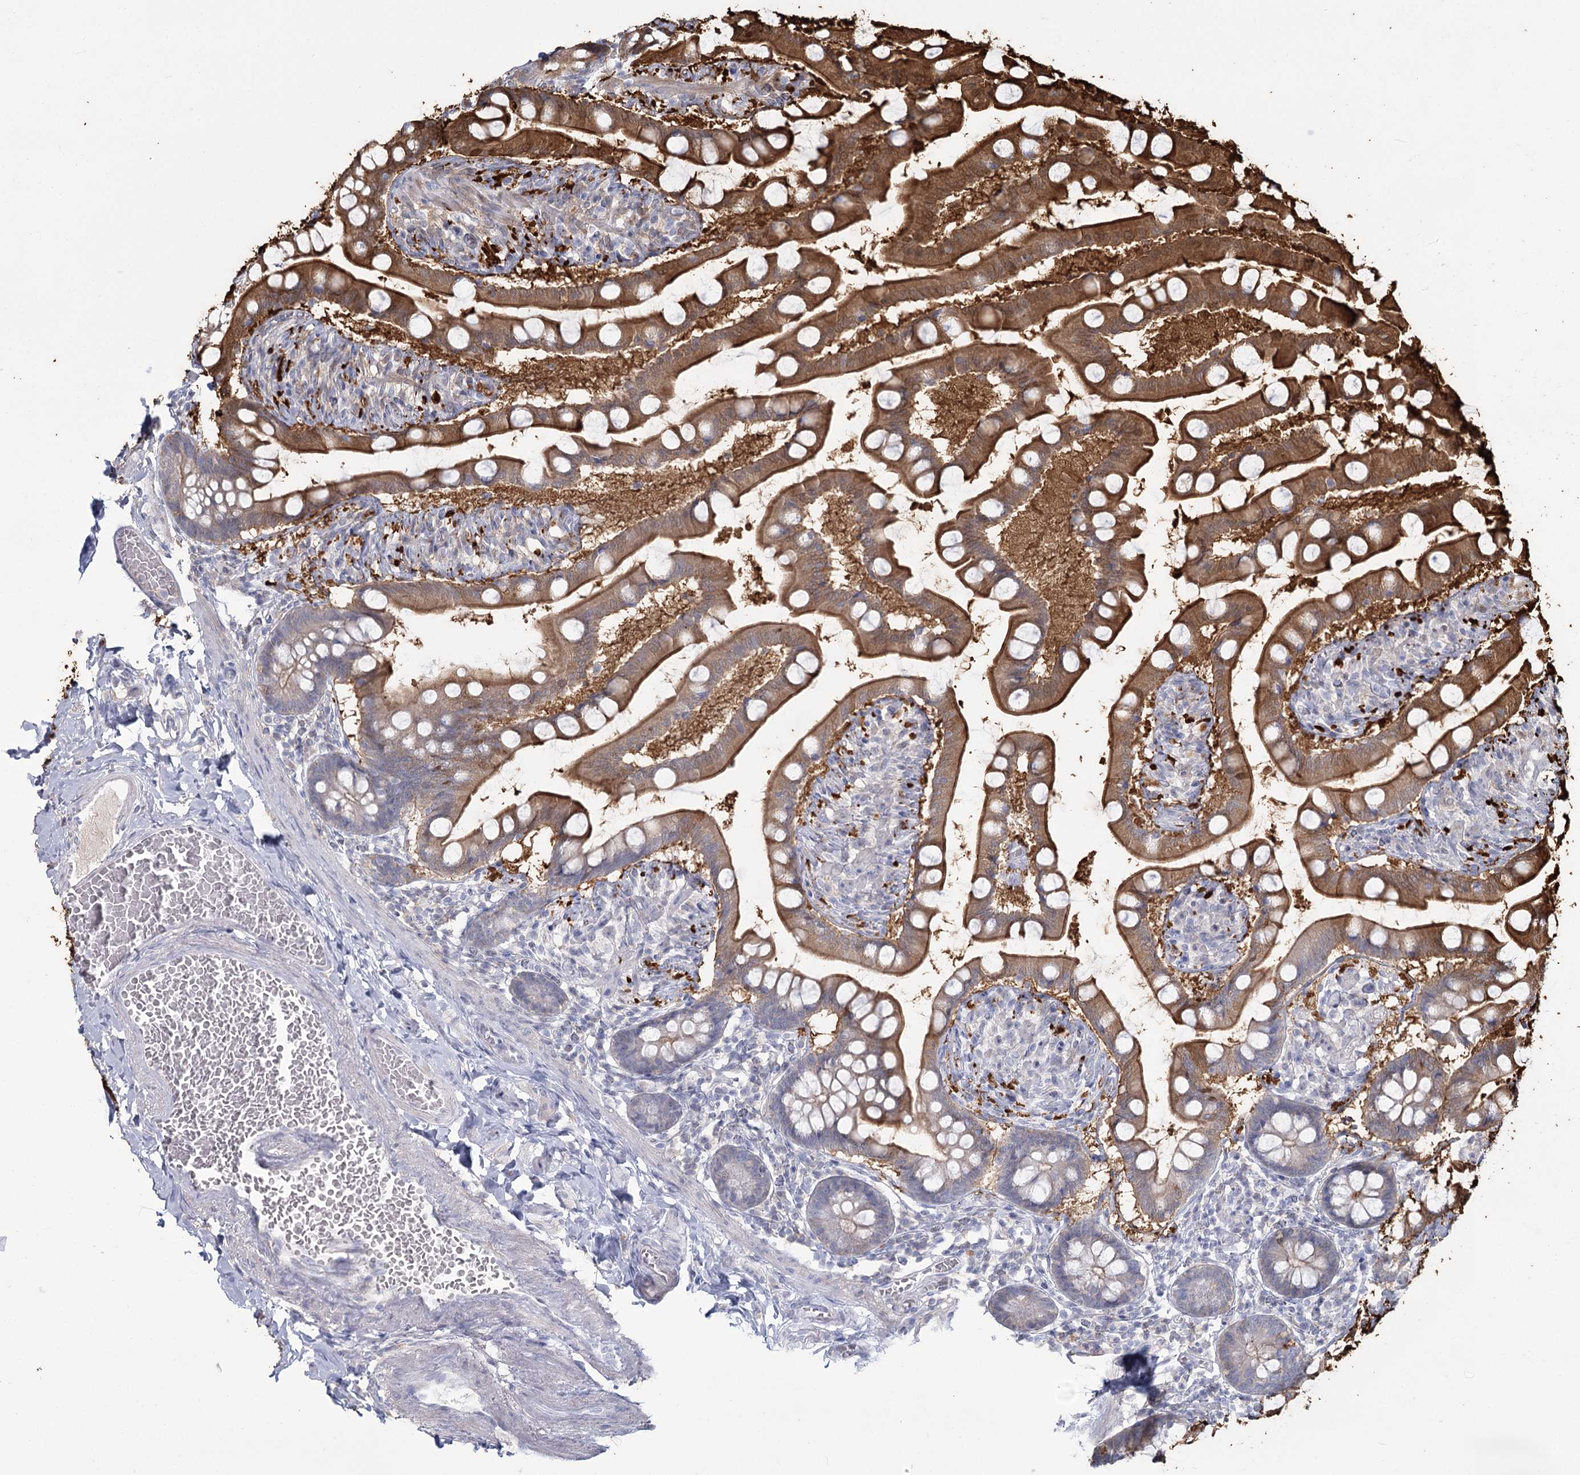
{"staining": {"intensity": "moderate", "quantity": ">75%", "location": "cytoplasmic/membranous"}, "tissue": "small intestine", "cell_type": "Glandular cells", "image_type": "normal", "snomed": [{"axis": "morphology", "description": "Normal tissue, NOS"}, {"axis": "topography", "description": "Small intestine"}], "caption": "Human small intestine stained with a brown dye shows moderate cytoplasmic/membranous positive staining in about >75% of glandular cells.", "gene": "SLC6A19", "patient": {"sex": "male", "age": 41}}